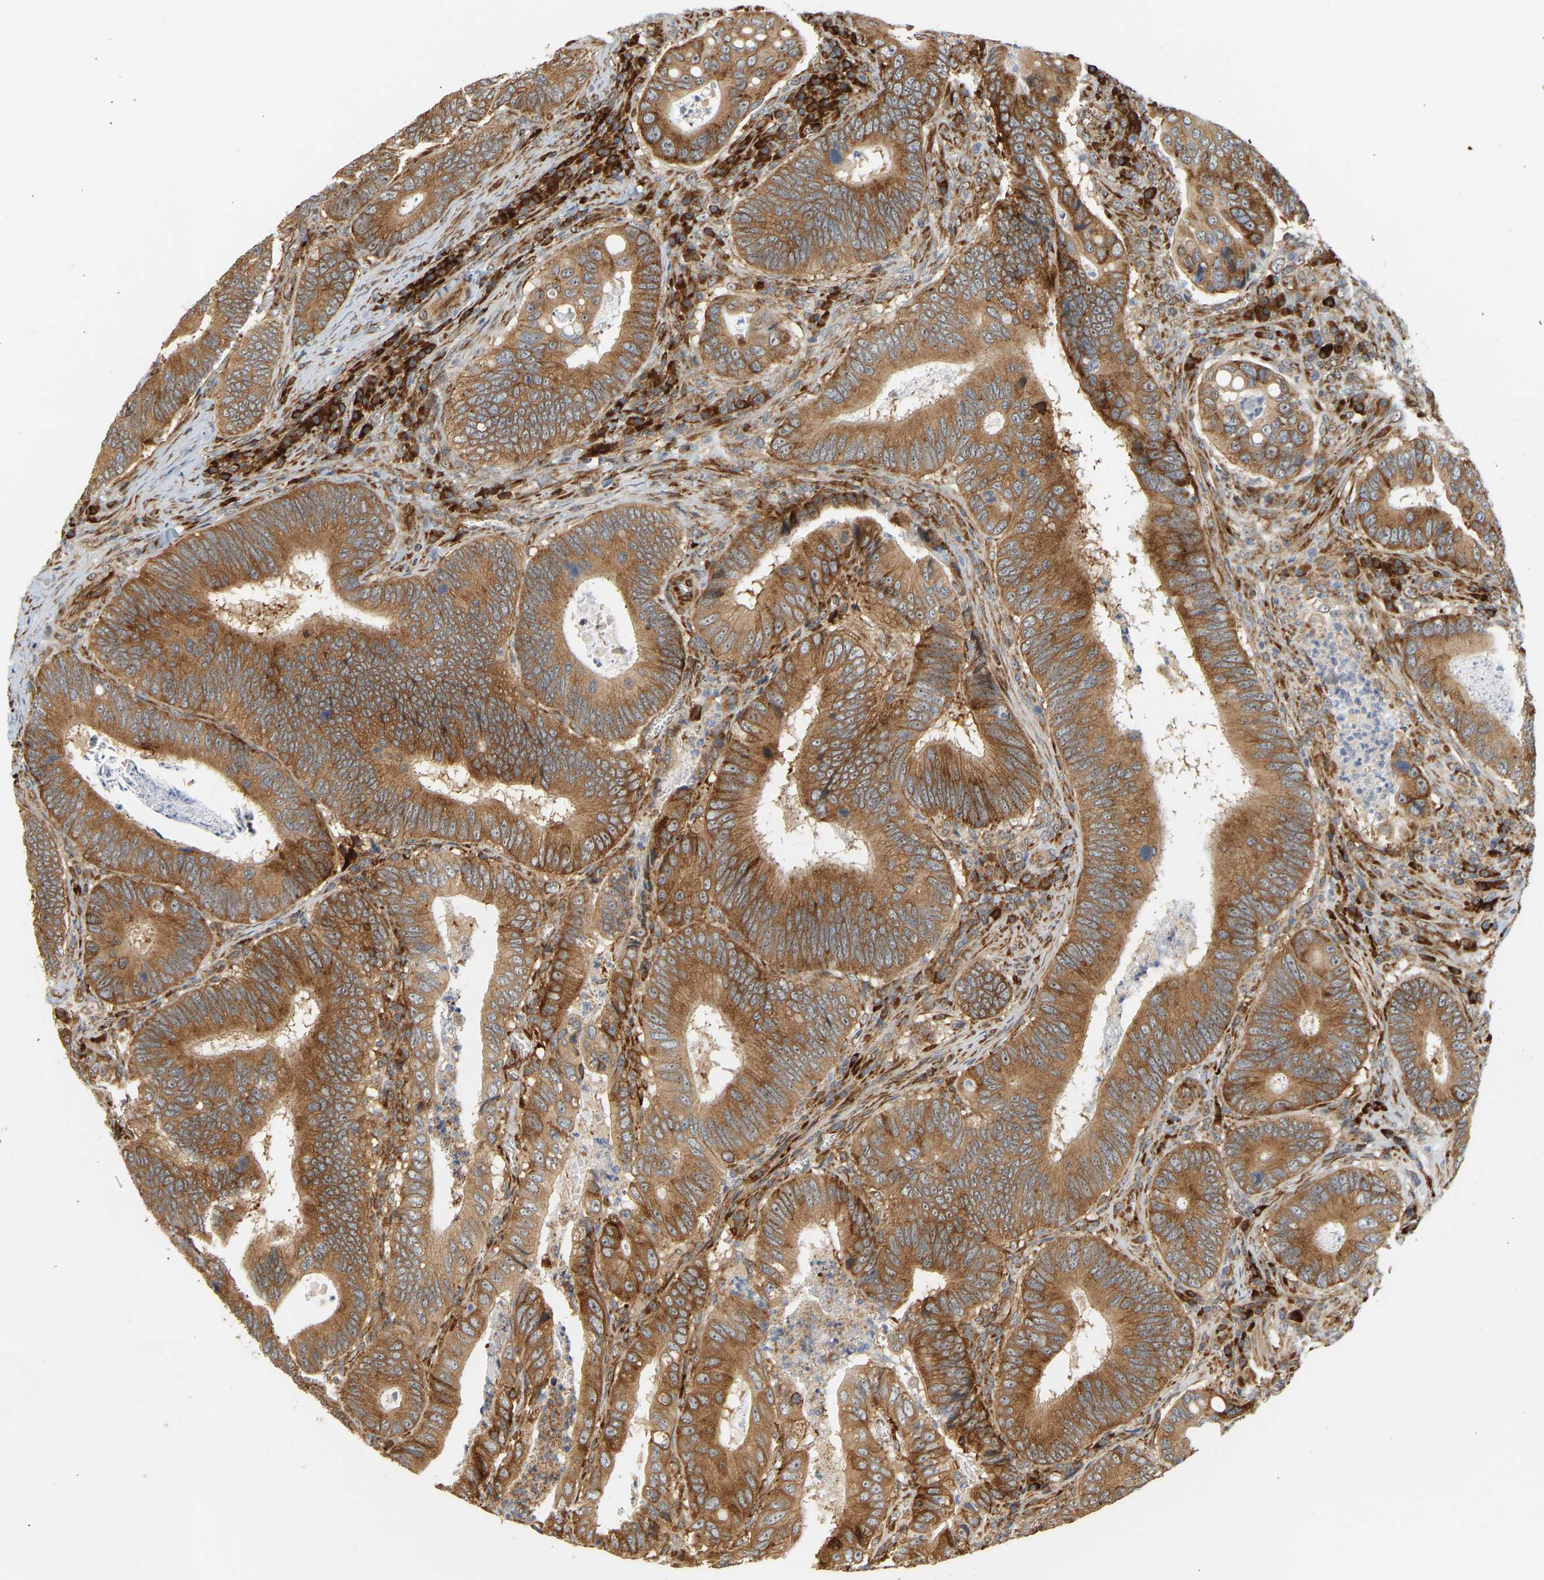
{"staining": {"intensity": "strong", "quantity": ">75%", "location": "cytoplasmic/membranous"}, "tissue": "colorectal cancer", "cell_type": "Tumor cells", "image_type": "cancer", "snomed": [{"axis": "morphology", "description": "Inflammation, NOS"}, {"axis": "morphology", "description": "Adenocarcinoma, NOS"}, {"axis": "topography", "description": "Colon"}], "caption": "An image of human adenocarcinoma (colorectal) stained for a protein demonstrates strong cytoplasmic/membranous brown staining in tumor cells. The staining was performed using DAB to visualize the protein expression in brown, while the nuclei were stained in blue with hematoxylin (Magnification: 20x).", "gene": "RPS14", "patient": {"sex": "male", "age": 72}}